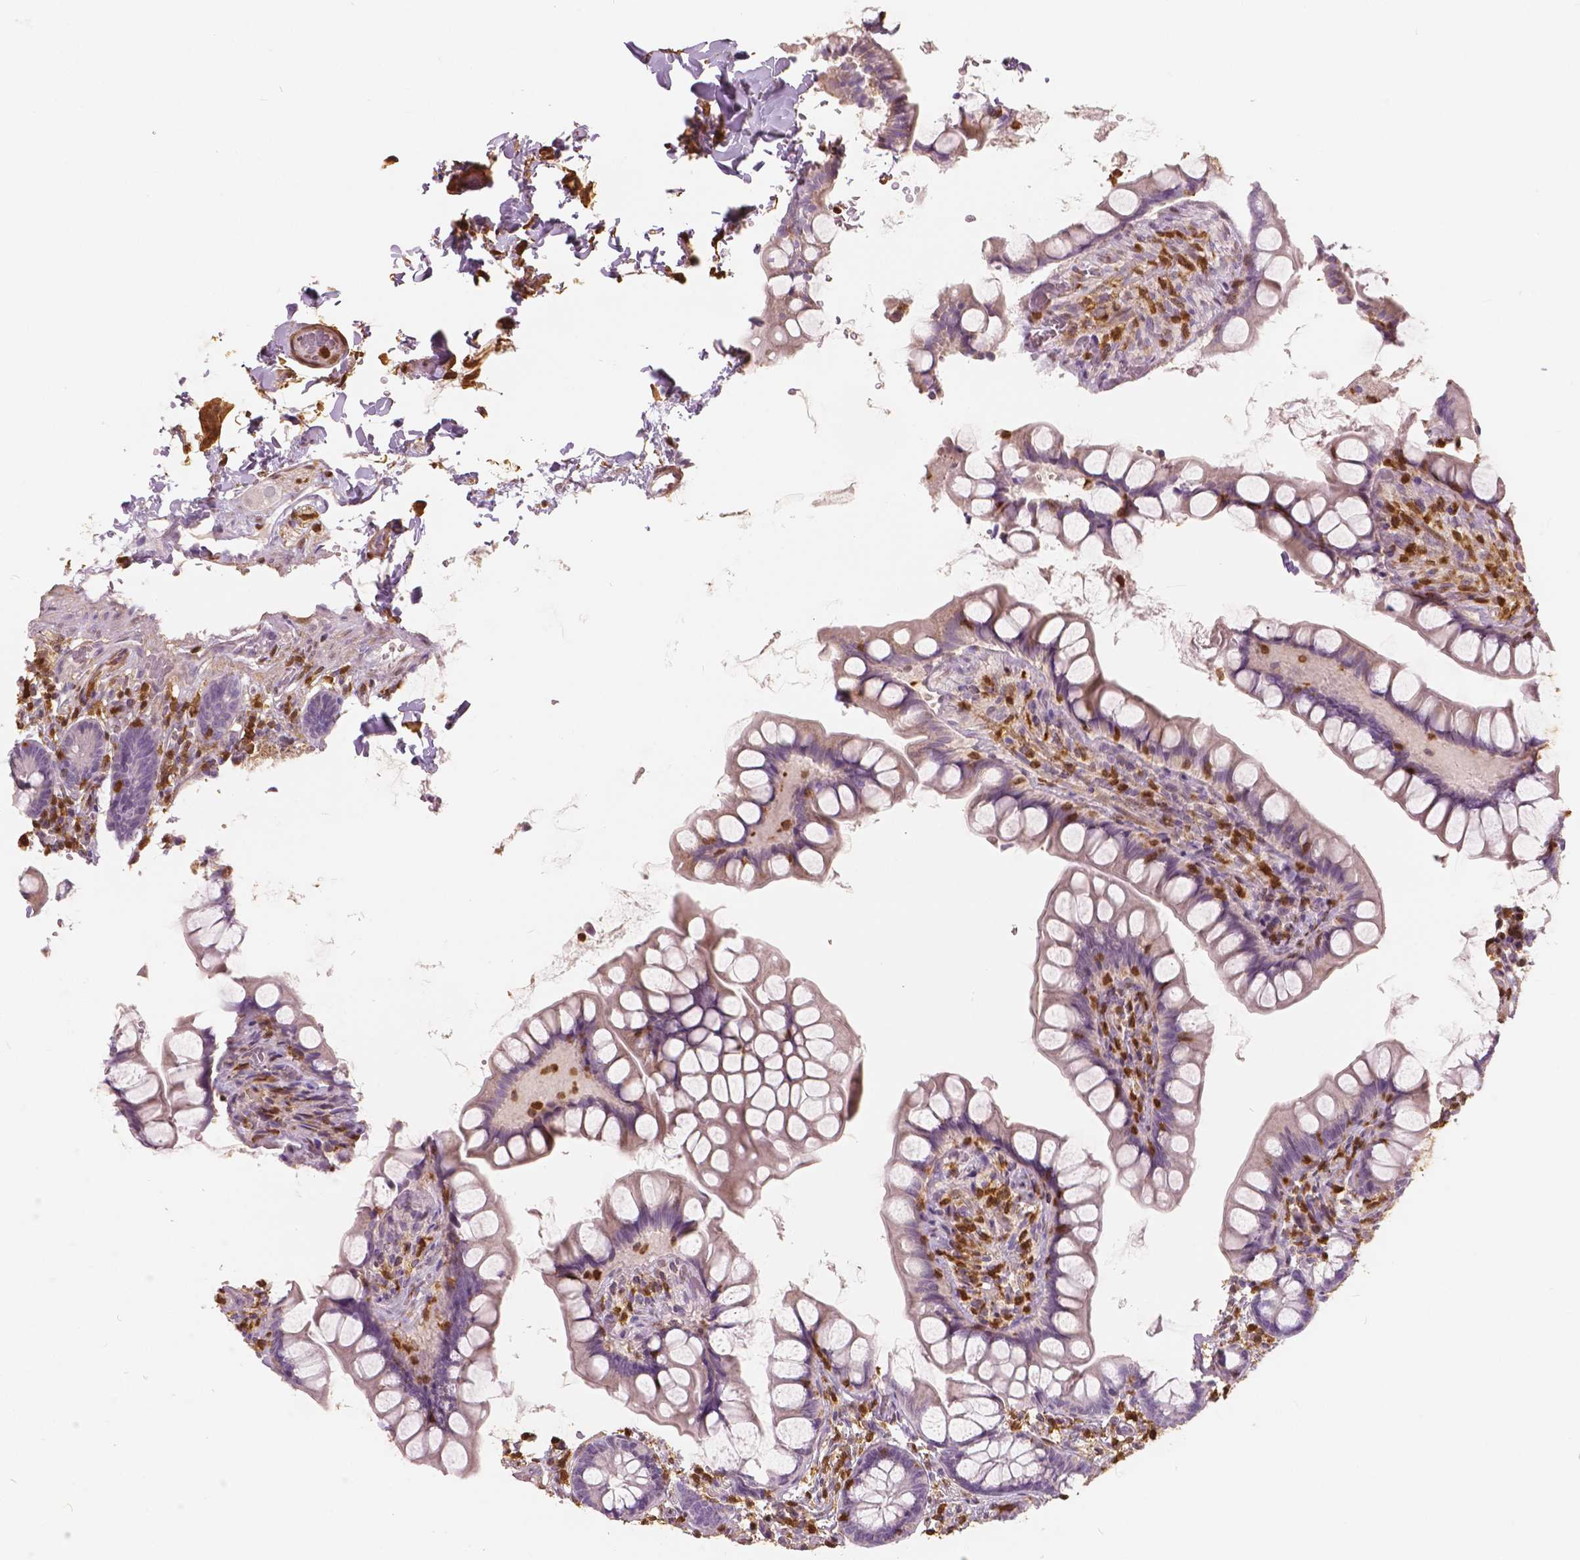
{"staining": {"intensity": "weak", "quantity": "<25%", "location": "cytoplasmic/membranous"}, "tissue": "small intestine", "cell_type": "Glandular cells", "image_type": "normal", "snomed": [{"axis": "morphology", "description": "Normal tissue, NOS"}, {"axis": "topography", "description": "Small intestine"}], "caption": "Glandular cells show no significant protein expression in unremarkable small intestine.", "gene": "S100A4", "patient": {"sex": "male", "age": 70}}